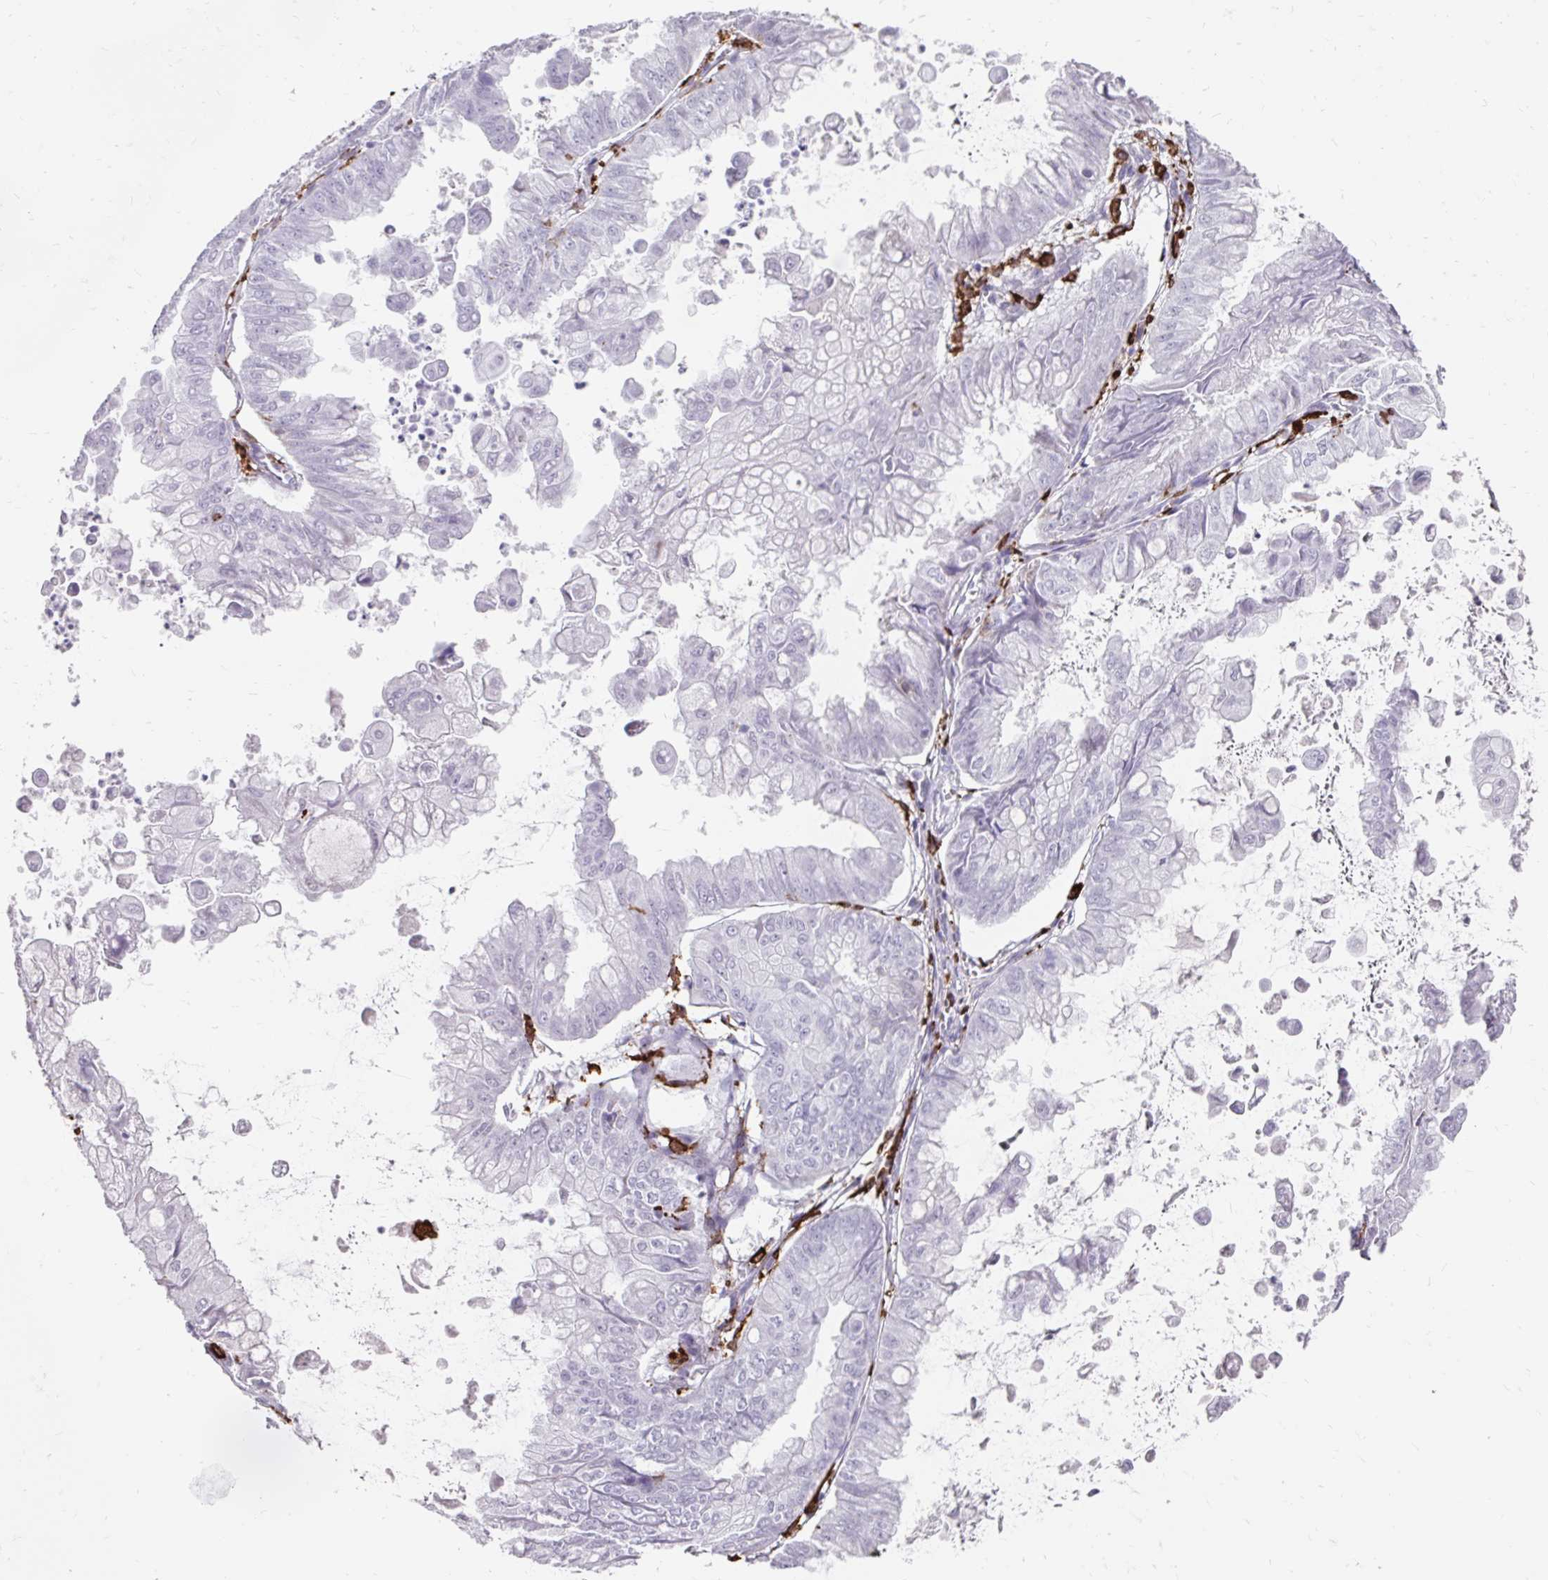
{"staining": {"intensity": "negative", "quantity": "none", "location": "none"}, "tissue": "stomach cancer", "cell_type": "Tumor cells", "image_type": "cancer", "snomed": [{"axis": "morphology", "description": "Adenocarcinoma, NOS"}, {"axis": "topography", "description": "Stomach, upper"}], "caption": "A high-resolution photomicrograph shows IHC staining of stomach adenocarcinoma, which exhibits no significant positivity in tumor cells.", "gene": "CD163", "patient": {"sex": "male", "age": 80}}